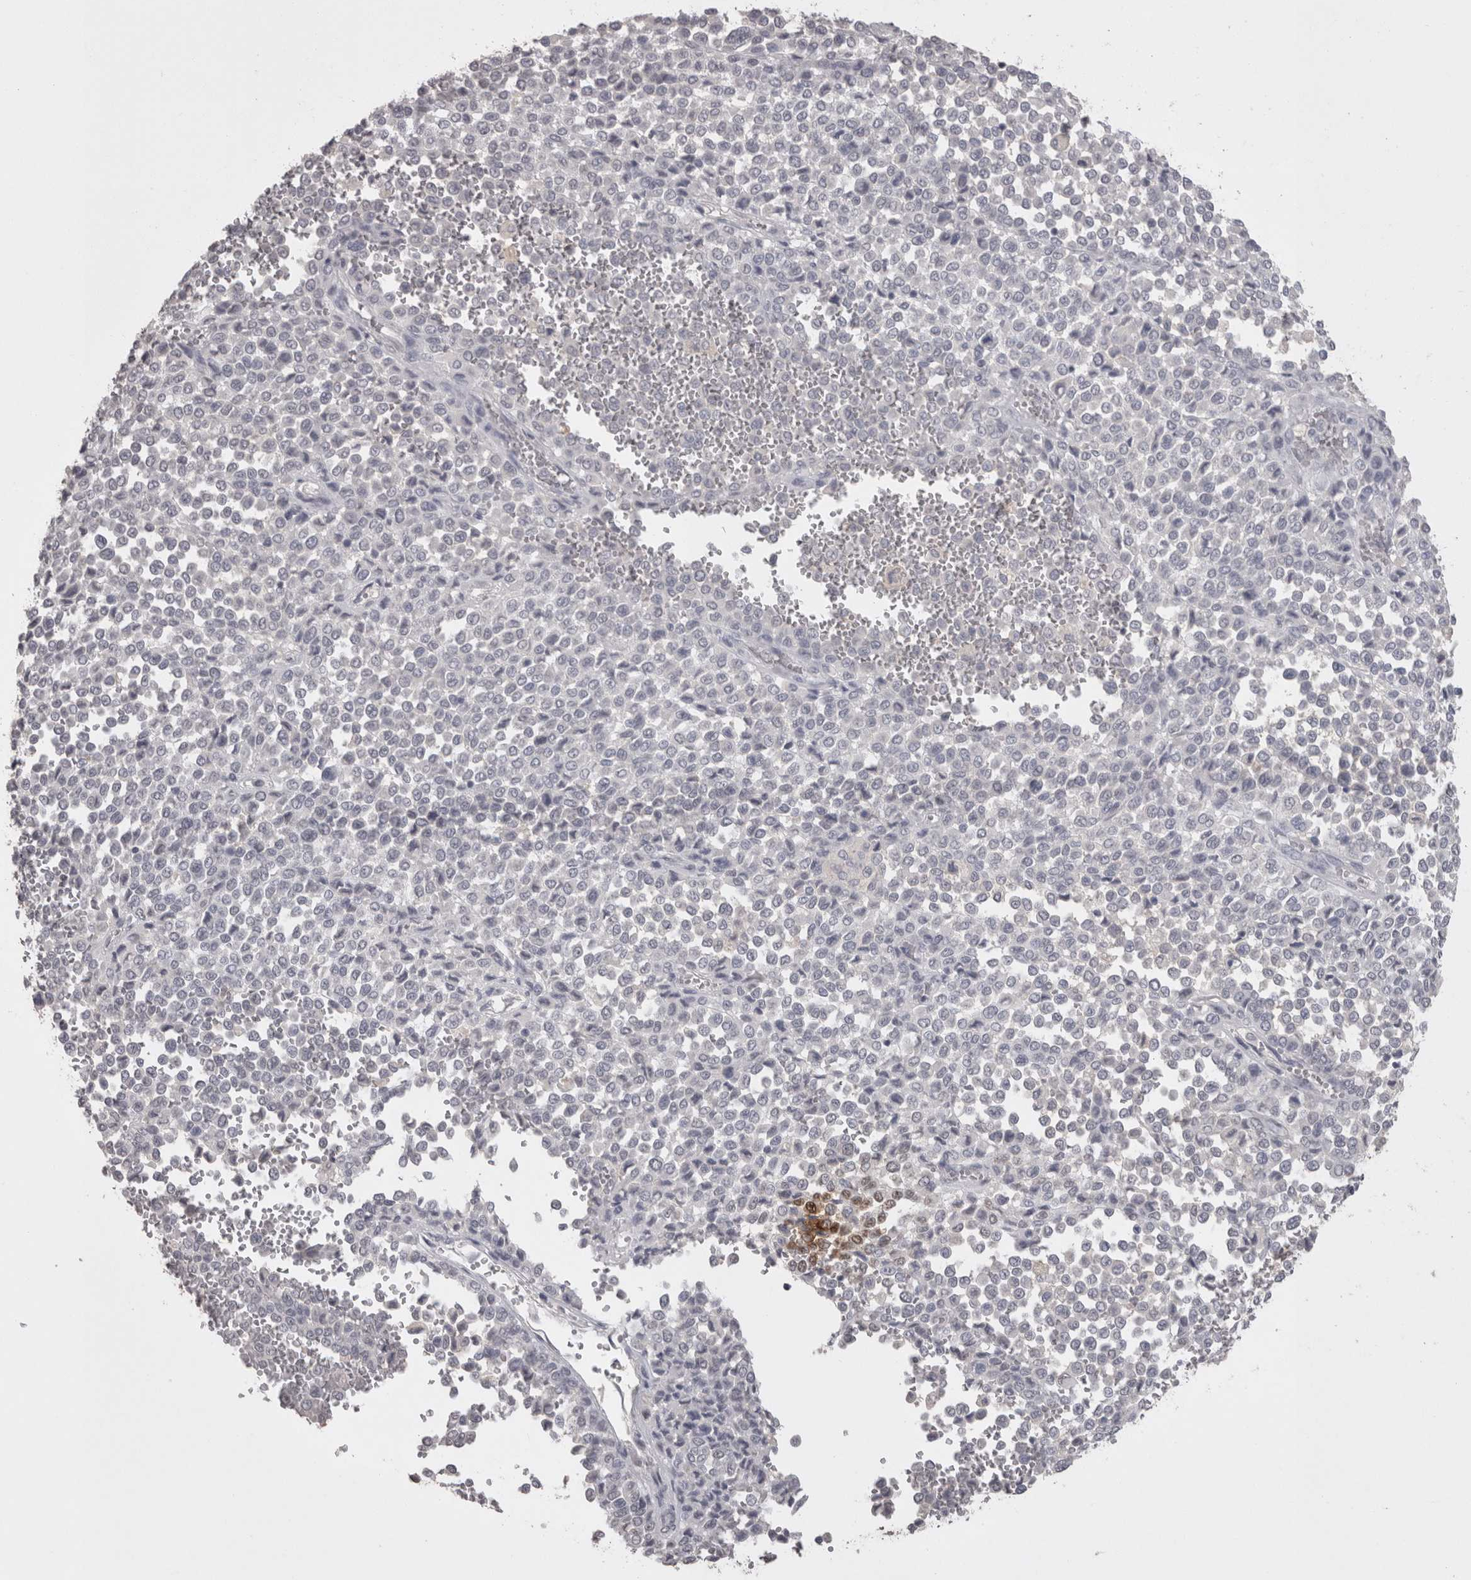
{"staining": {"intensity": "negative", "quantity": "none", "location": "none"}, "tissue": "melanoma", "cell_type": "Tumor cells", "image_type": "cancer", "snomed": [{"axis": "morphology", "description": "Malignant melanoma, Metastatic site"}, {"axis": "topography", "description": "Pancreas"}], "caption": "Tumor cells are negative for brown protein staining in malignant melanoma (metastatic site). Nuclei are stained in blue.", "gene": "LAX1", "patient": {"sex": "female", "age": 30}}